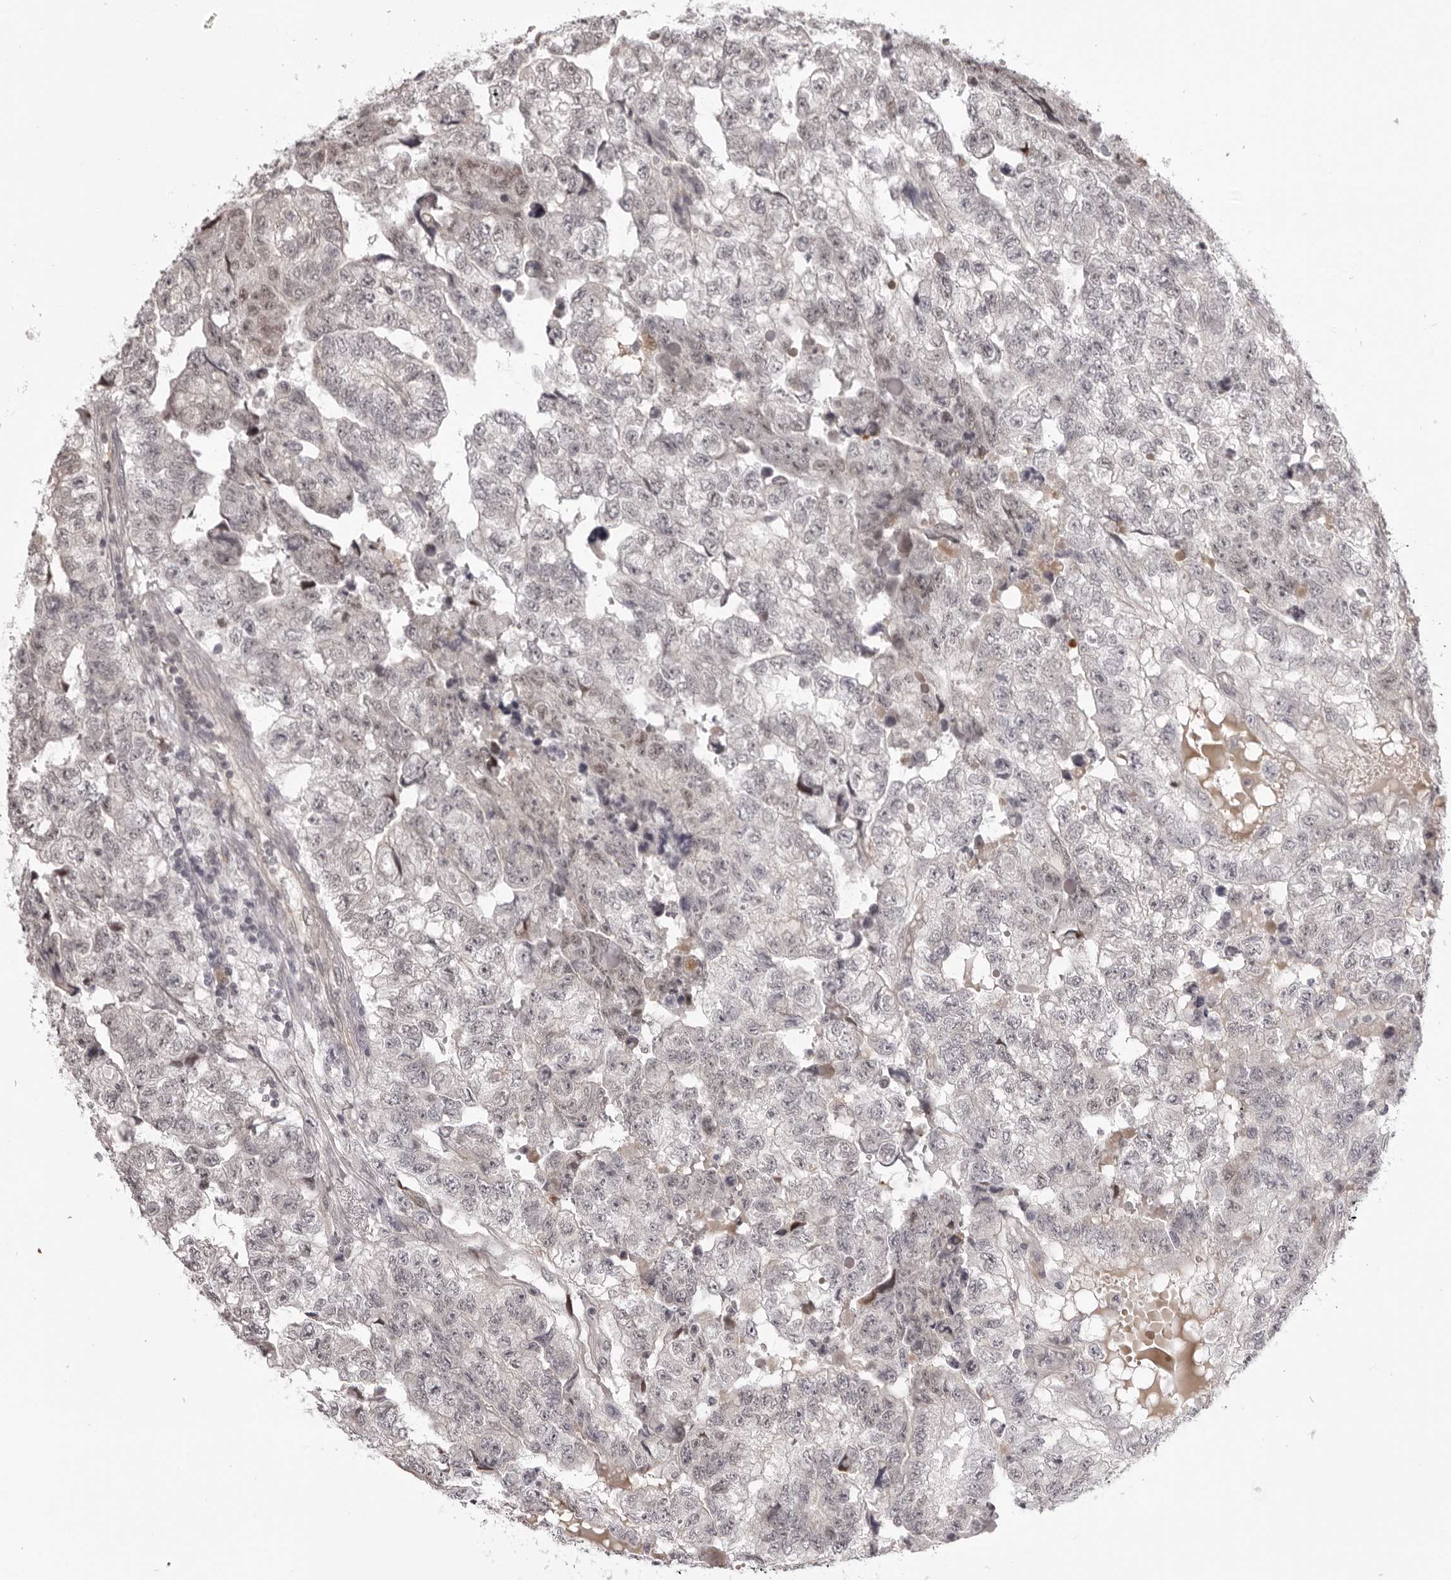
{"staining": {"intensity": "negative", "quantity": "none", "location": "none"}, "tissue": "testis cancer", "cell_type": "Tumor cells", "image_type": "cancer", "snomed": [{"axis": "morphology", "description": "Carcinoma, Embryonal, NOS"}, {"axis": "topography", "description": "Testis"}], "caption": "Tumor cells show no significant positivity in embryonal carcinoma (testis).", "gene": "SUGCT", "patient": {"sex": "male", "age": 36}}